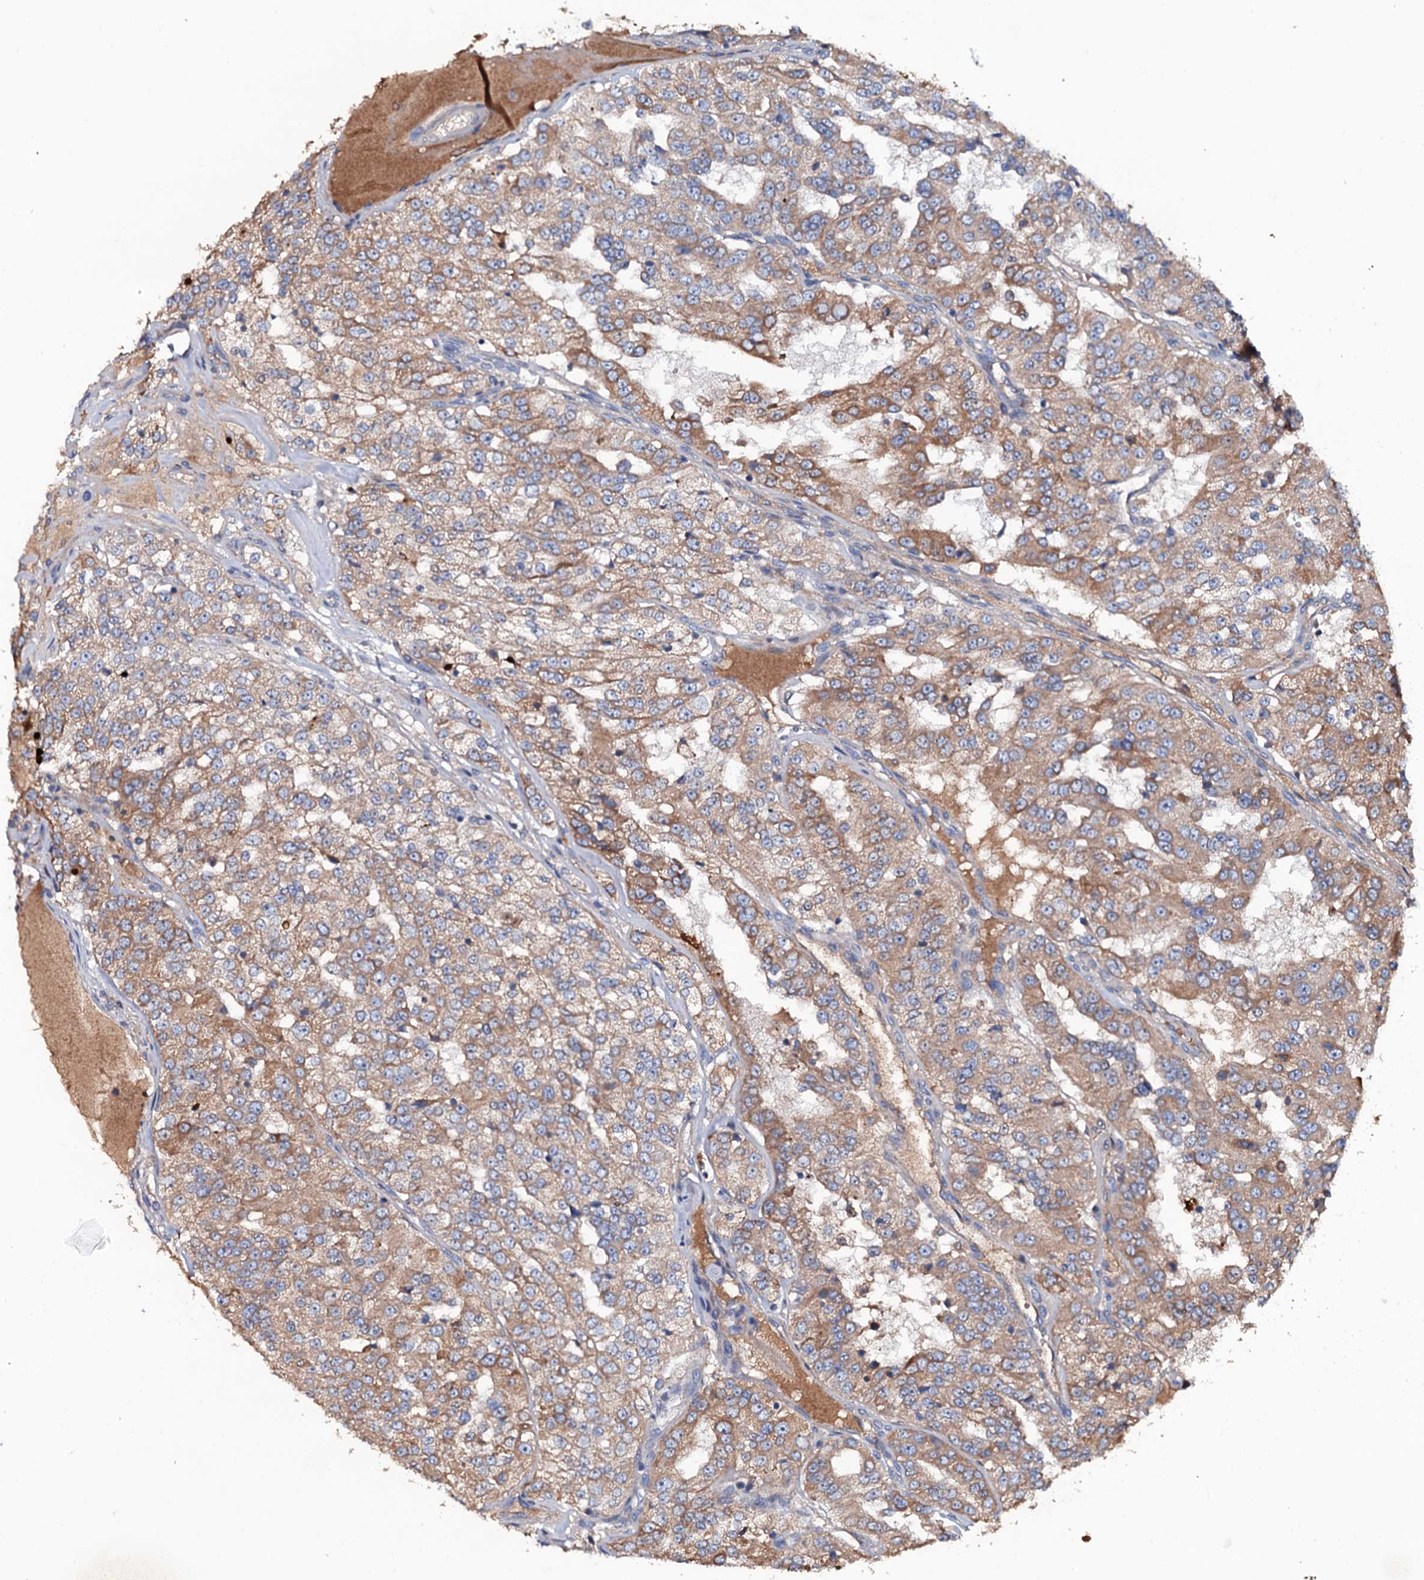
{"staining": {"intensity": "moderate", "quantity": ">75%", "location": "cytoplasmic/membranous"}, "tissue": "renal cancer", "cell_type": "Tumor cells", "image_type": "cancer", "snomed": [{"axis": "morphology", "description": "Adenocarcinoma, NOS"}, {"axis": "topography", "description": "Kidney"}], "caption": "High-power microscopy captured an IHC photomicrograph of renal adenocarcinoma, revealing moderate cytoplasmic/membranous expression in about >75% of tumor cells.", "gene": "NEK1", "patient": {"sex": "female", "age": 63}}